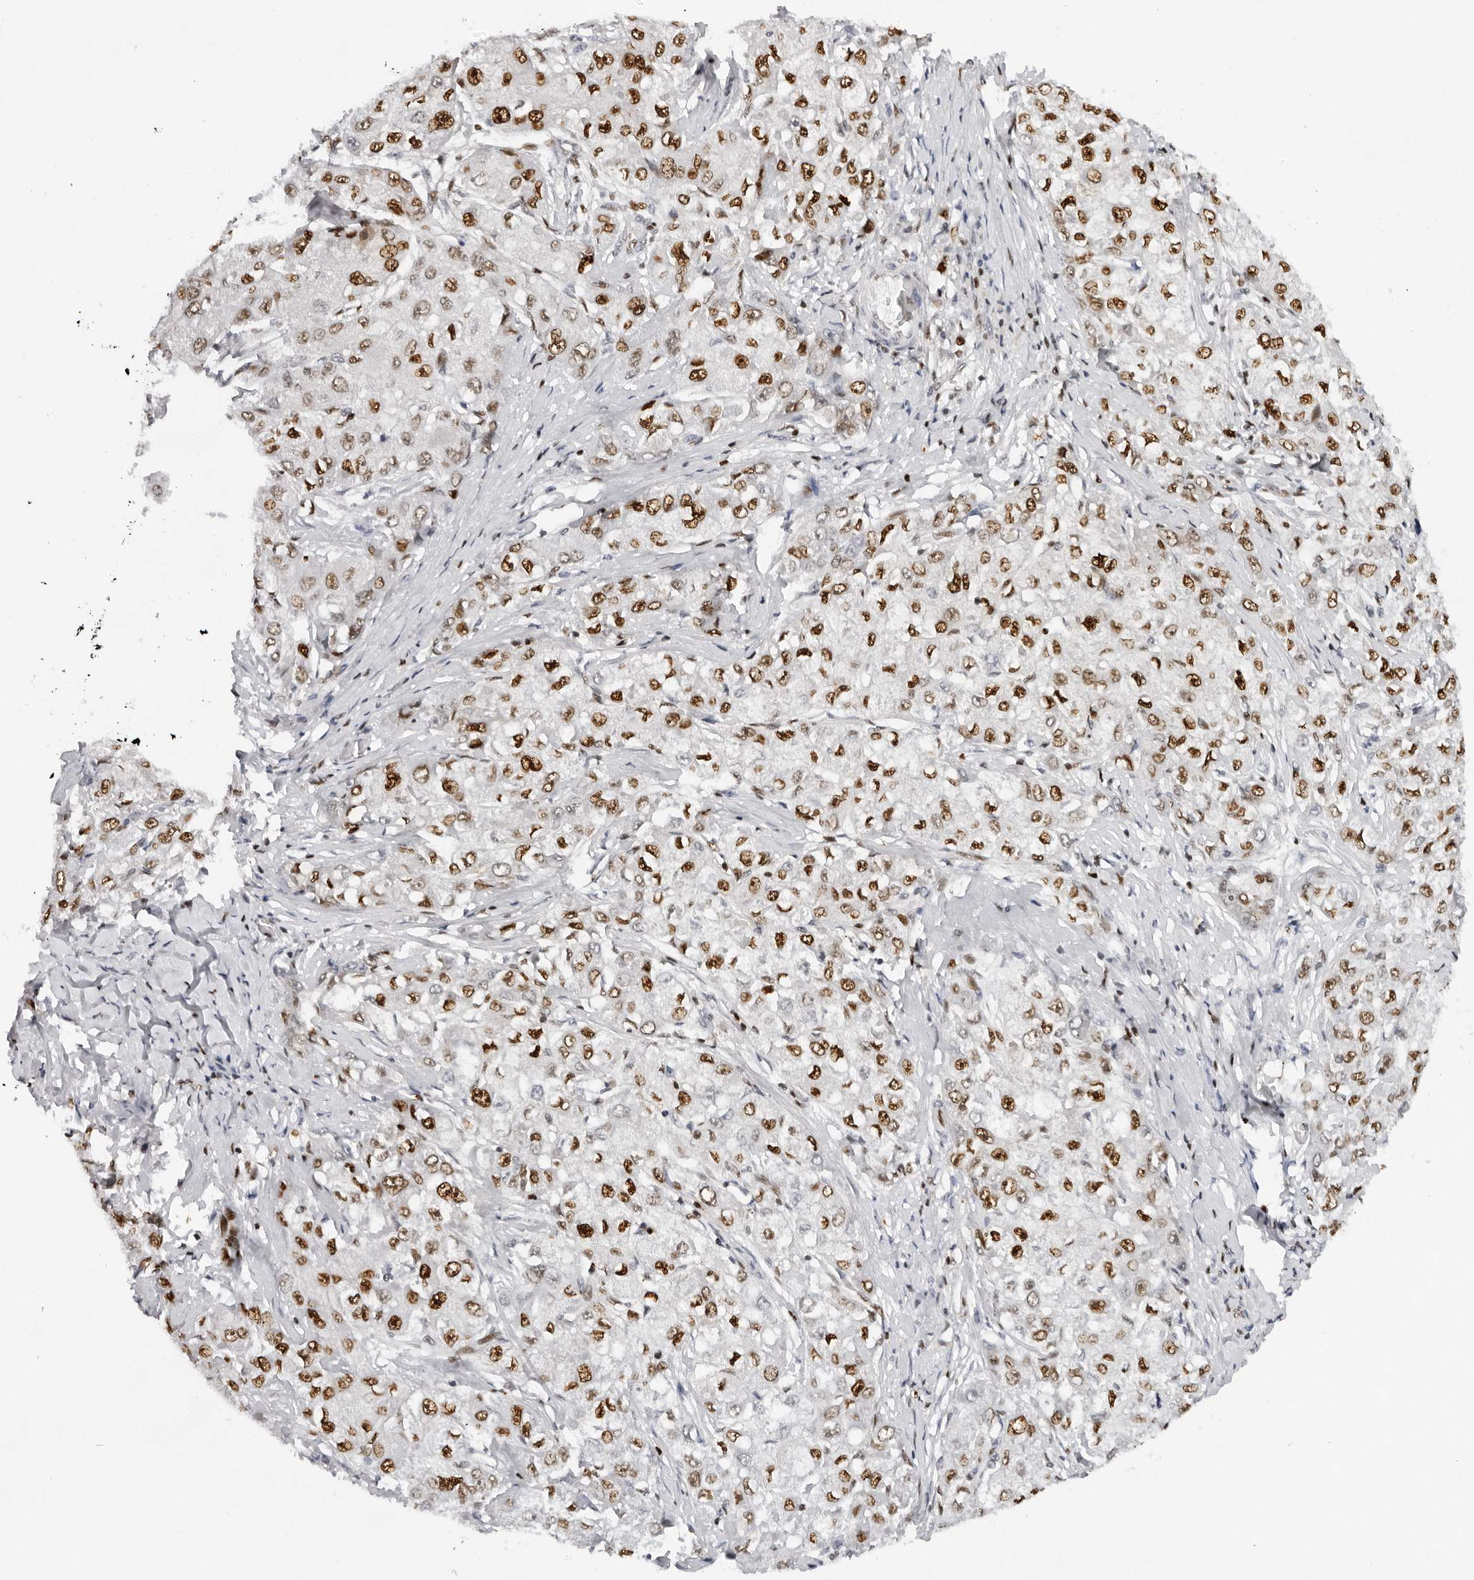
{"staining": {"intensity": "moderate", "quantity": ">75%", "location": "nuclear"}, "tissue": "liver cancer", "cell_type": "Tumor cells", "image_type": "cancer", "snomed": [{"axis": "morphology", "description": "Carcinoma, Hepatocellular, NOS"}, {"axis": "topography", "description": "Liver"}], "caption": "Immunohistochemistry (IHC) of human liver cancer (hepatocellular carcinoma) exhibits medium levels of moderate nuclear staining in approximately >75% of tumor cells.", "gene": "OGG1", "patient": {"sex": "male", "age": 80}}